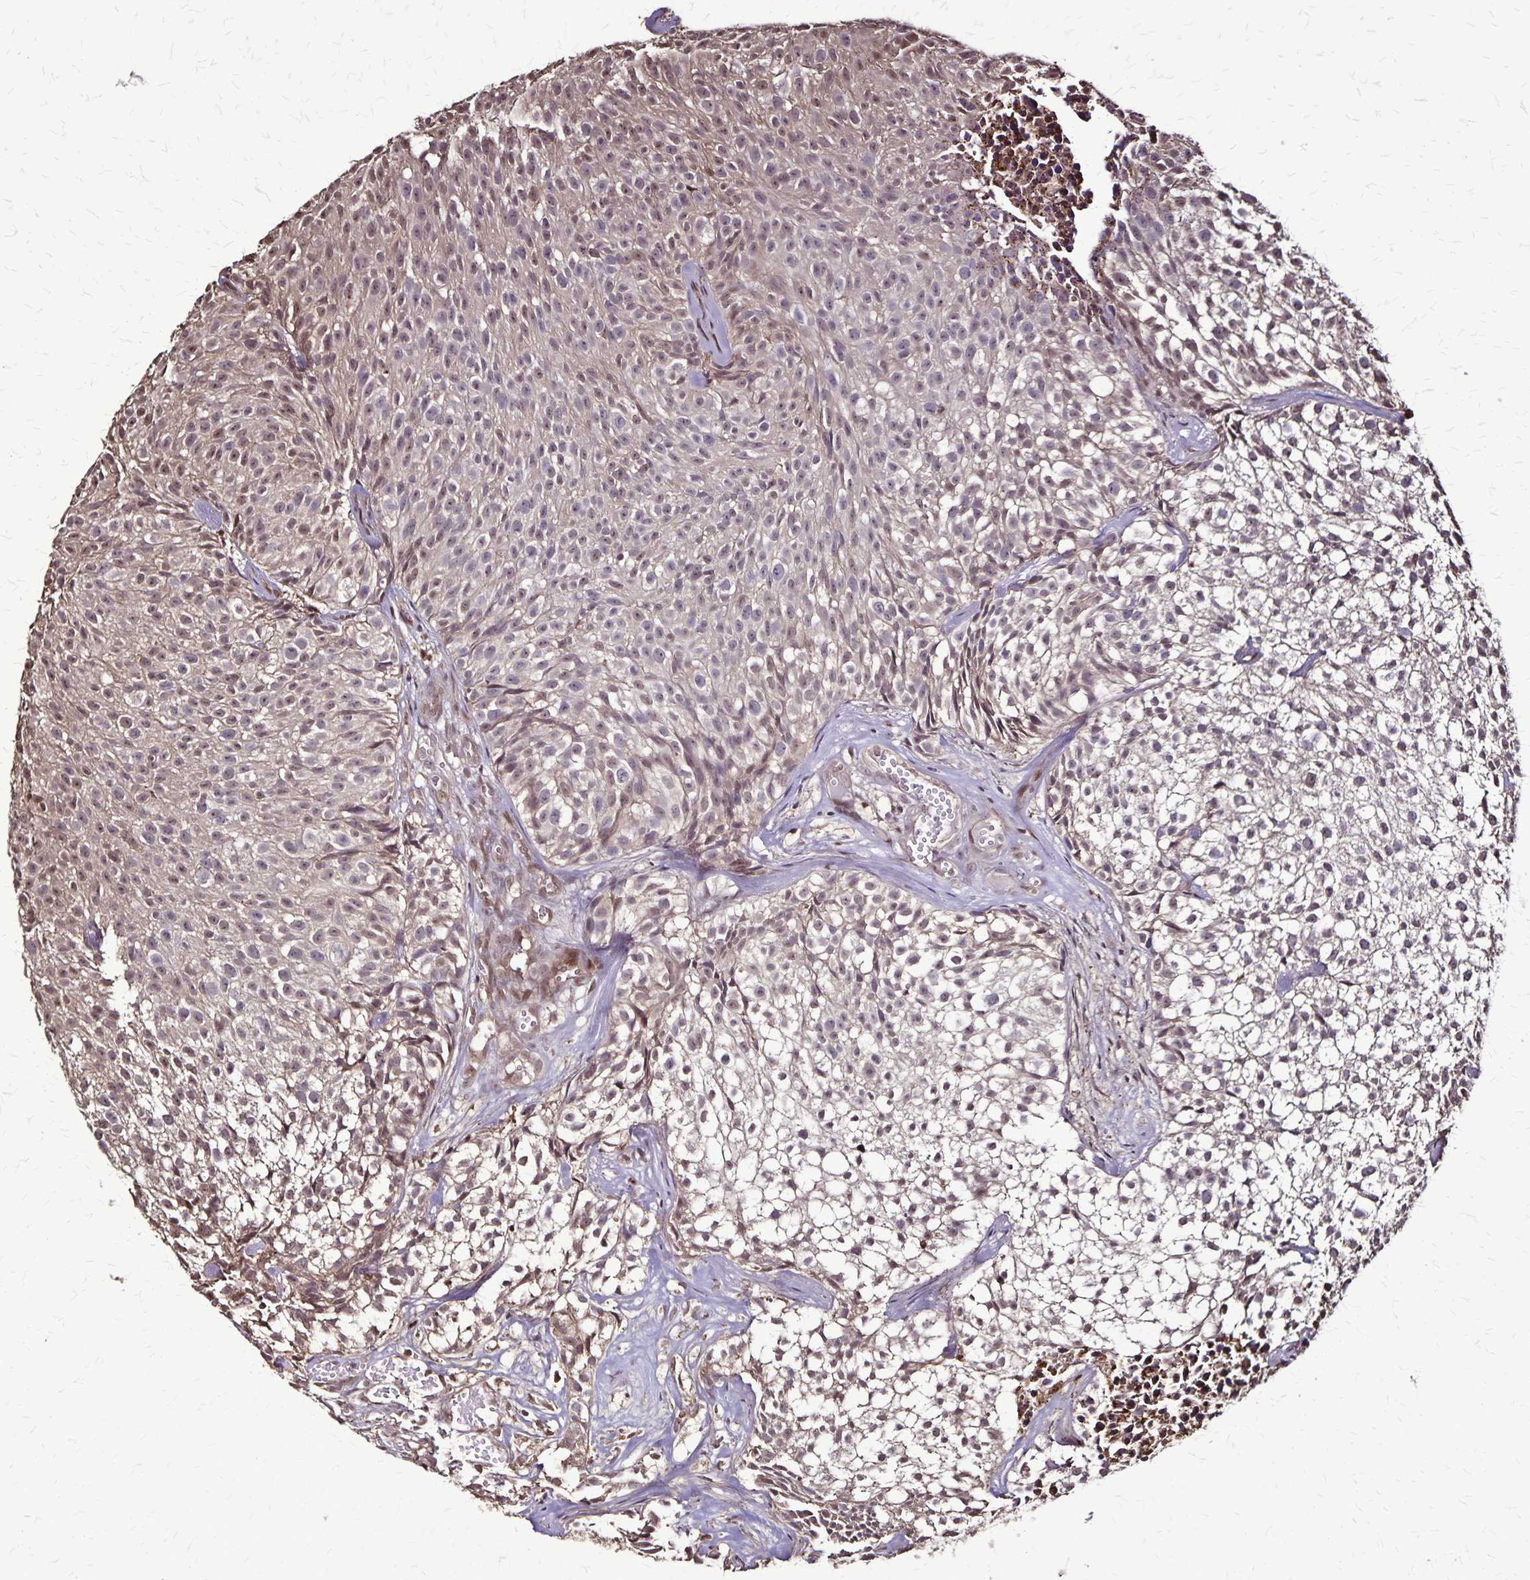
{"staining": {"intensity": "weak", "quantity": "25%-75%", "location": "nuclear"}, "tissue": "urothelial cancer", "cell_type": "Tumor cells", "image_type": "cancer", "snomed": [{"axis": "morphology", "description": "Urothelial carcinoma, Low grade"}, {"axis": "topography", "description": "Urinary bladder"}], "caption": "Protein analysis of urothelial cancer tissue displays weak nuclear expression in approximately 25%-75% of tumor cells.", "gene": "CHMP1B", "patient": {"sex": "male", "age": 70}}